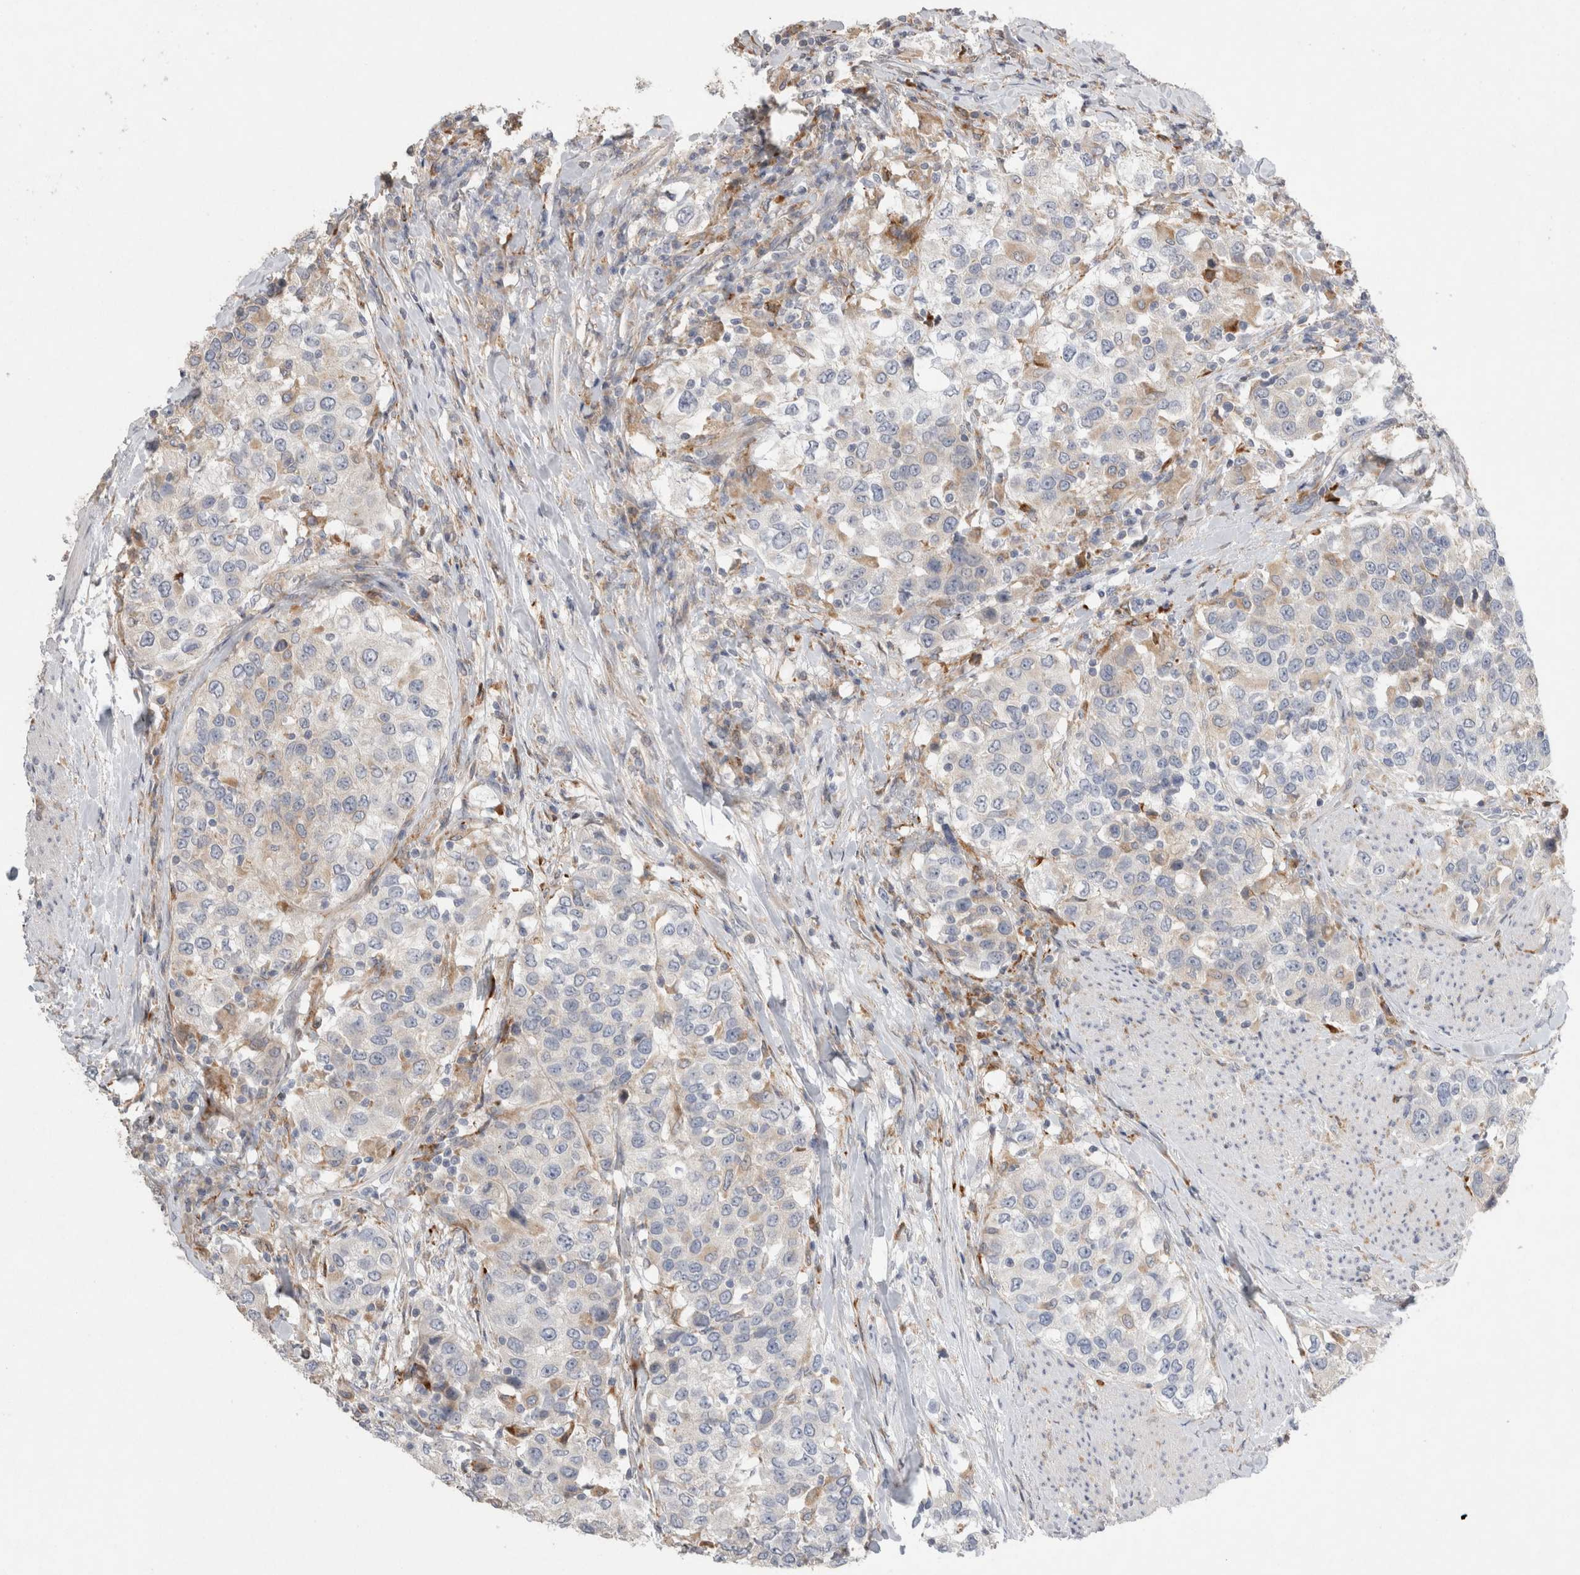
{"staining": {"intensity": "weak", "quantity": "<25%", "location": "cytoplasmic/membranous"}, "tissue": "urothelial cancer", "cell_type": "Tumor cells", "image_type": "cancer", "snomed": [{"axis": "morphology", "description": "Urothelial carcinoma, High grade"}, {"axis": "topography", "description": "Urinary bladder"}], "caption": "The immunohistochemistry micrograph has no significant positivity in tumor cells of urothelial cancer tissue.", "gene": "TRMT9B", "patient": {"sex": "female", "age": 80}}